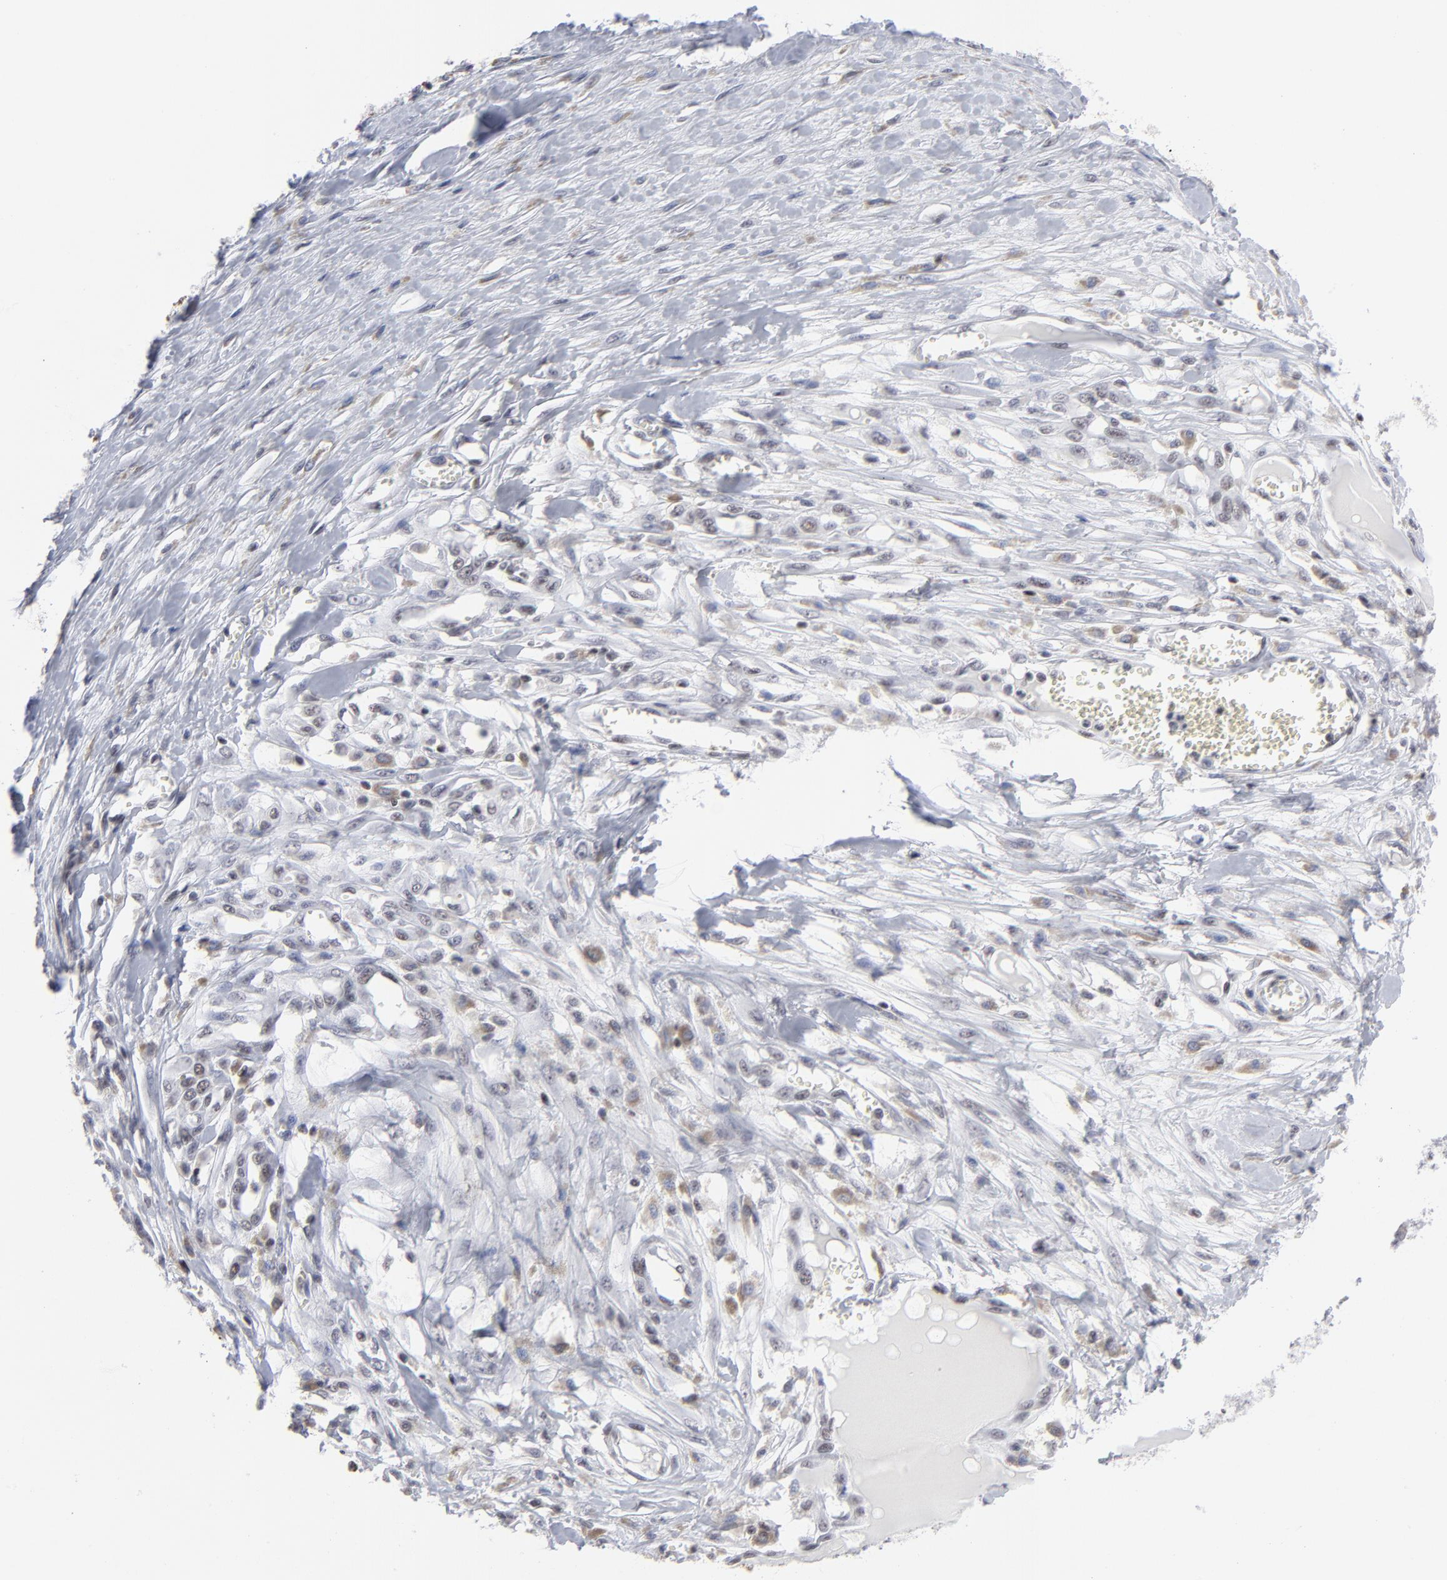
{"staining": {"intensity": "negative", "quantity": "none", "location": "none"}, "tissue": "melanoma", "cell_type": "Tumor cells", "image_type": "cancer", "snomed": [{"axis": "morphology", "description": "Malignant melanoma, Metastatic site"}, {"axis": "topography", "description": "Lymph node"}], "caption": "The immunohistochemistry (IHC) photomicrograph has no significant expression in tumor cells of melanoma tissue.", "gene": "SP2", "patient": {"sex": "male", "age": 59}}